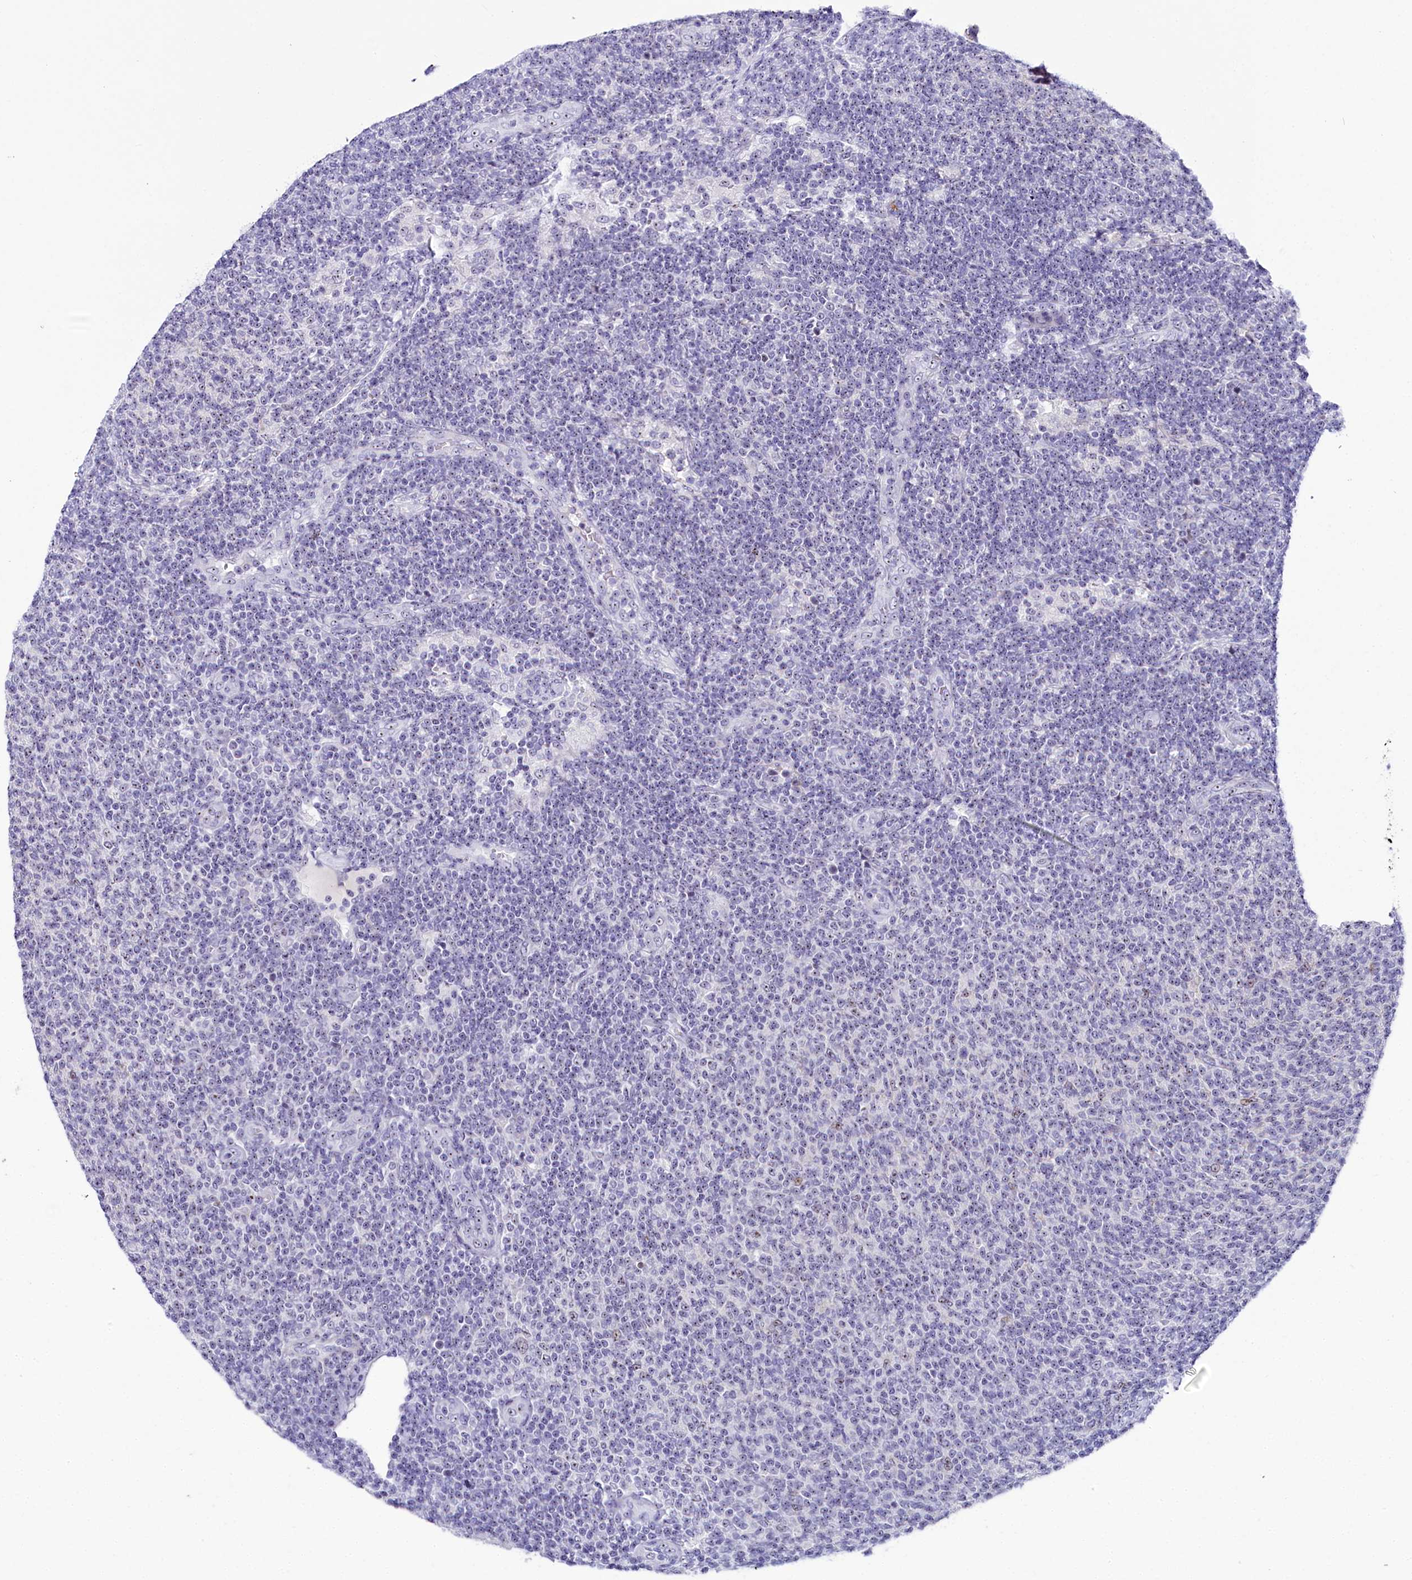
{"staining": {"intensity": "weak", "quantity": "<25%", "location": "nuclear"}, "tissue": "lymphoma", "cell_type": "Tumor cells", "image_type": "cancer", "snomed": [{"axis": "morphology", "description": "Malignant lymphoma, non-Hodgkin's type, Low grade"}, {"axis": "topography", "description": "Lymph node"}], "caption": "Immunohistochemical staining of malignant lymphoma, non-Hodgkin's type (low-grade) demonstrates no significant expression in tumor cells.", "gene": "TCOF1", "patient": {"sex": "male", "age": 66}}